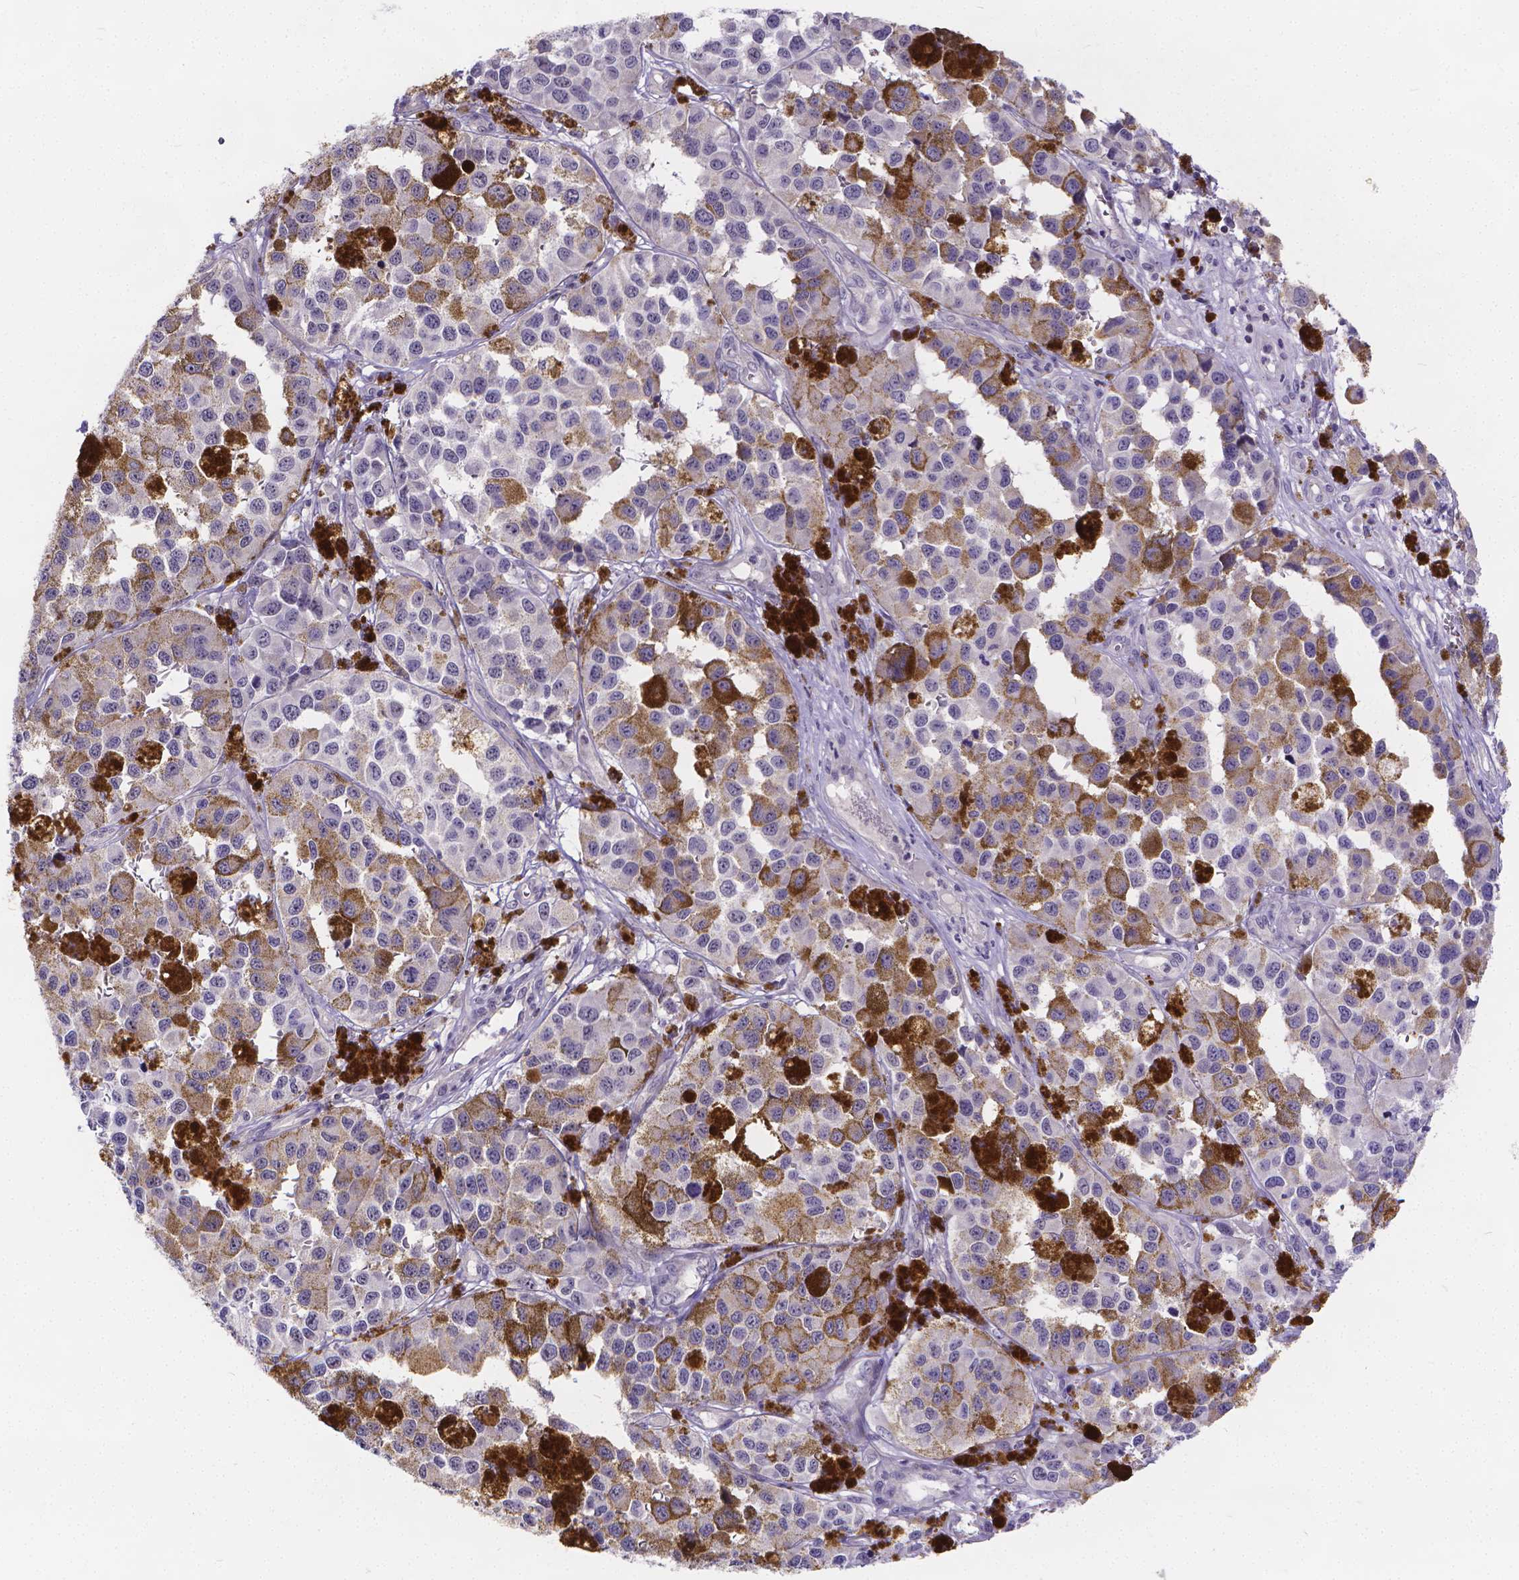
{"staining": {"intensity": "negative", "quantity": "none", "location": "none"}, "tissue": "melanoma", "cell_type": "Tumor cells", "image_type": "cancer", "snomed": [{"axis": "morphology", "description": "Malignant melanoma, NOS"}, {"axis": "topography", "description": "Skin"}], "caption": "The histopathology image displays no staining of tumor cells in malignant melanoma. (DAB immunohistochemistry (IHC) with hematoxylin counter stain).", "gene": "GLRB", "patient": {"sex": "female", "age": 58}}